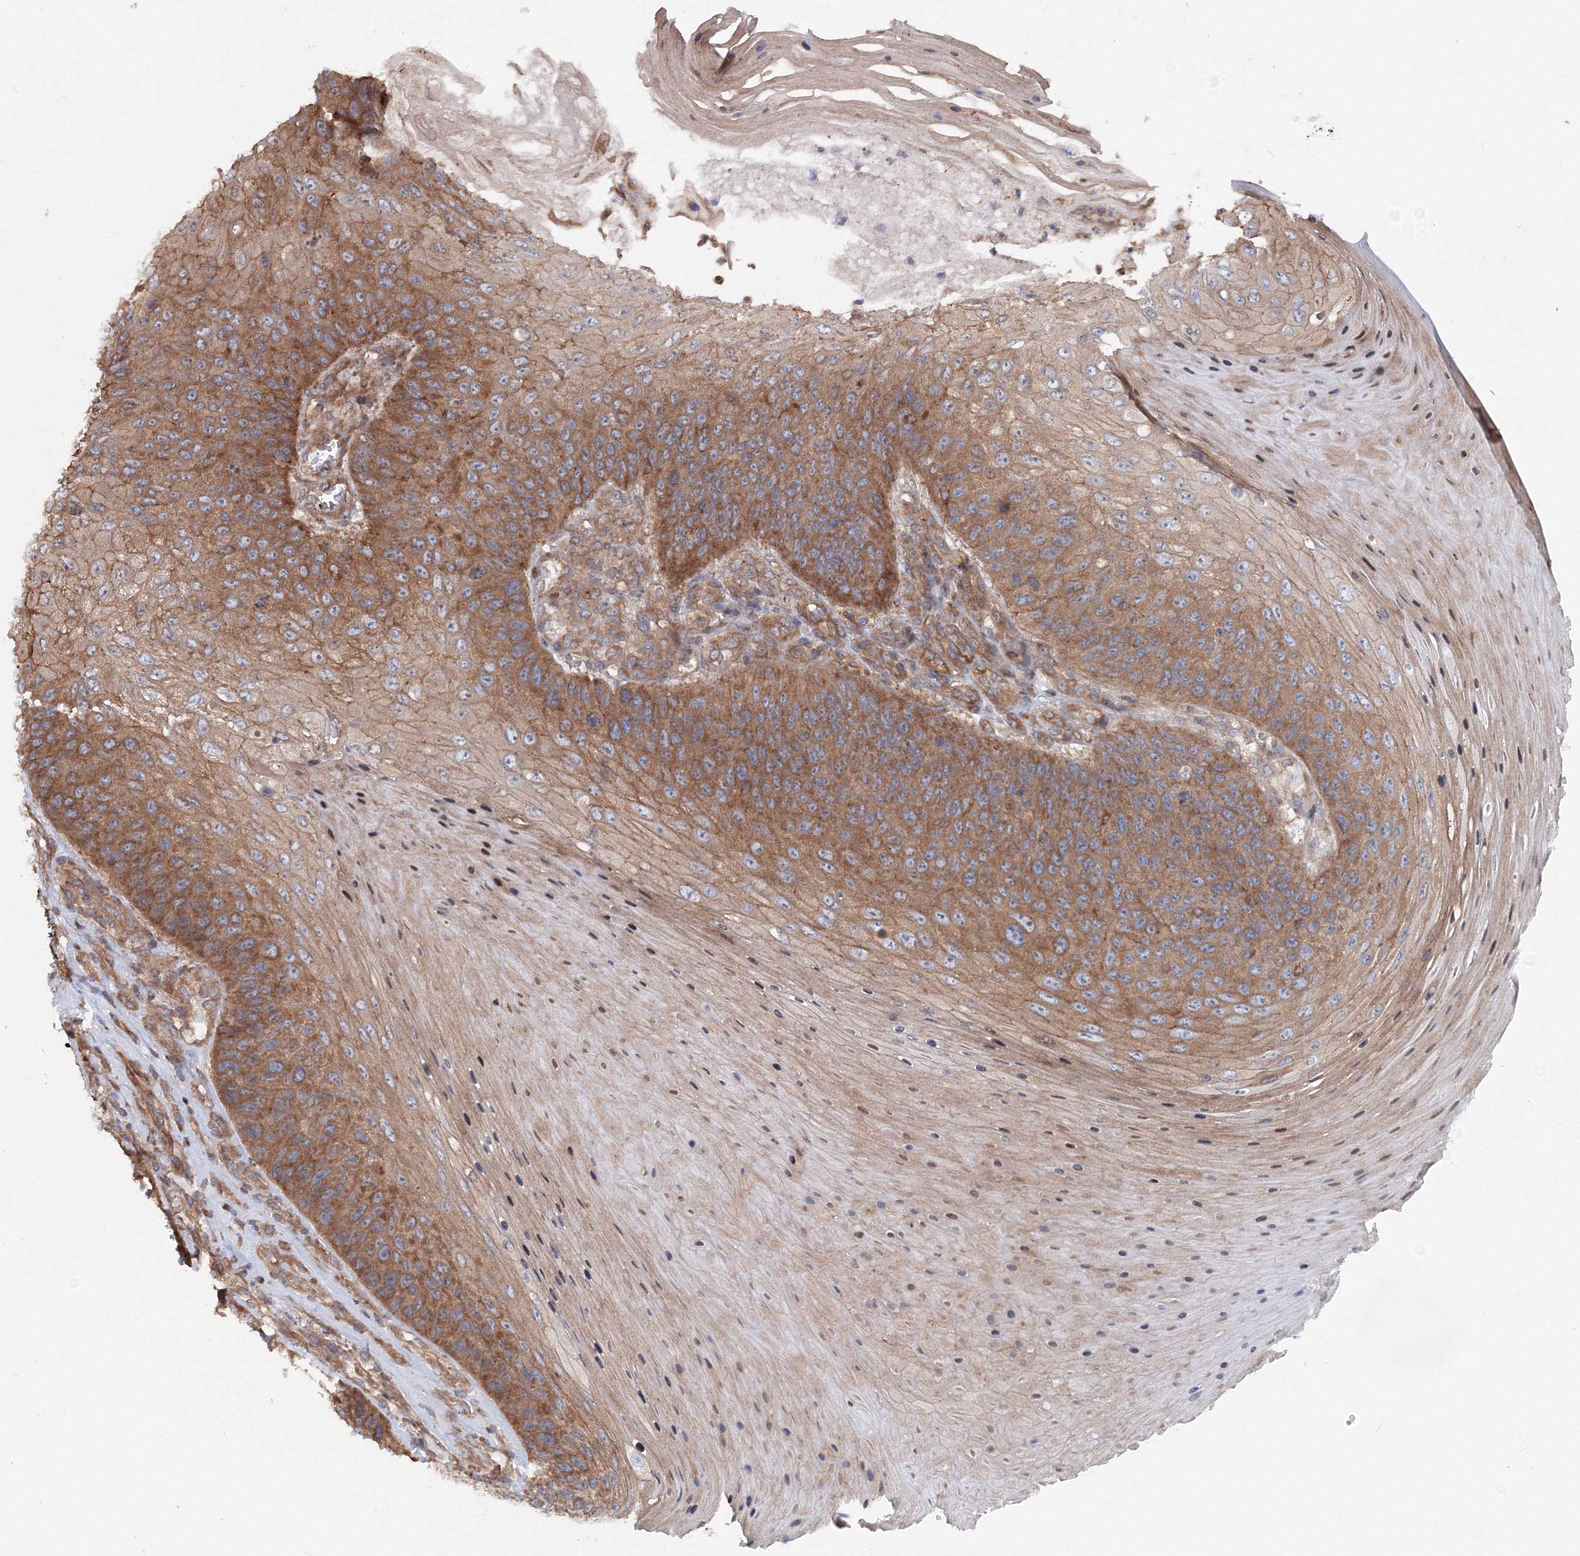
{"staining": {"intensity": "moderate", "quantity": ">75%", "location": "cytoplasmic/membranous"}, "tissue": "skin cancer", "cell_type": "Tumor cells", "image_type": "cancer", "snomed": [{"axis": "morphology", "description": "Squamous cell carcinoma, NOS"}, {"axis": "topography", "description": "Skin"}], "caption": "Brown immunohistochemical staining in human skin cancer demonstrates moderate cytoplasmic/membranous positivity in approximately >75% of tumor cells.", "gene": "EXOC1", "patient": {"sex": "female", "age": 88}}